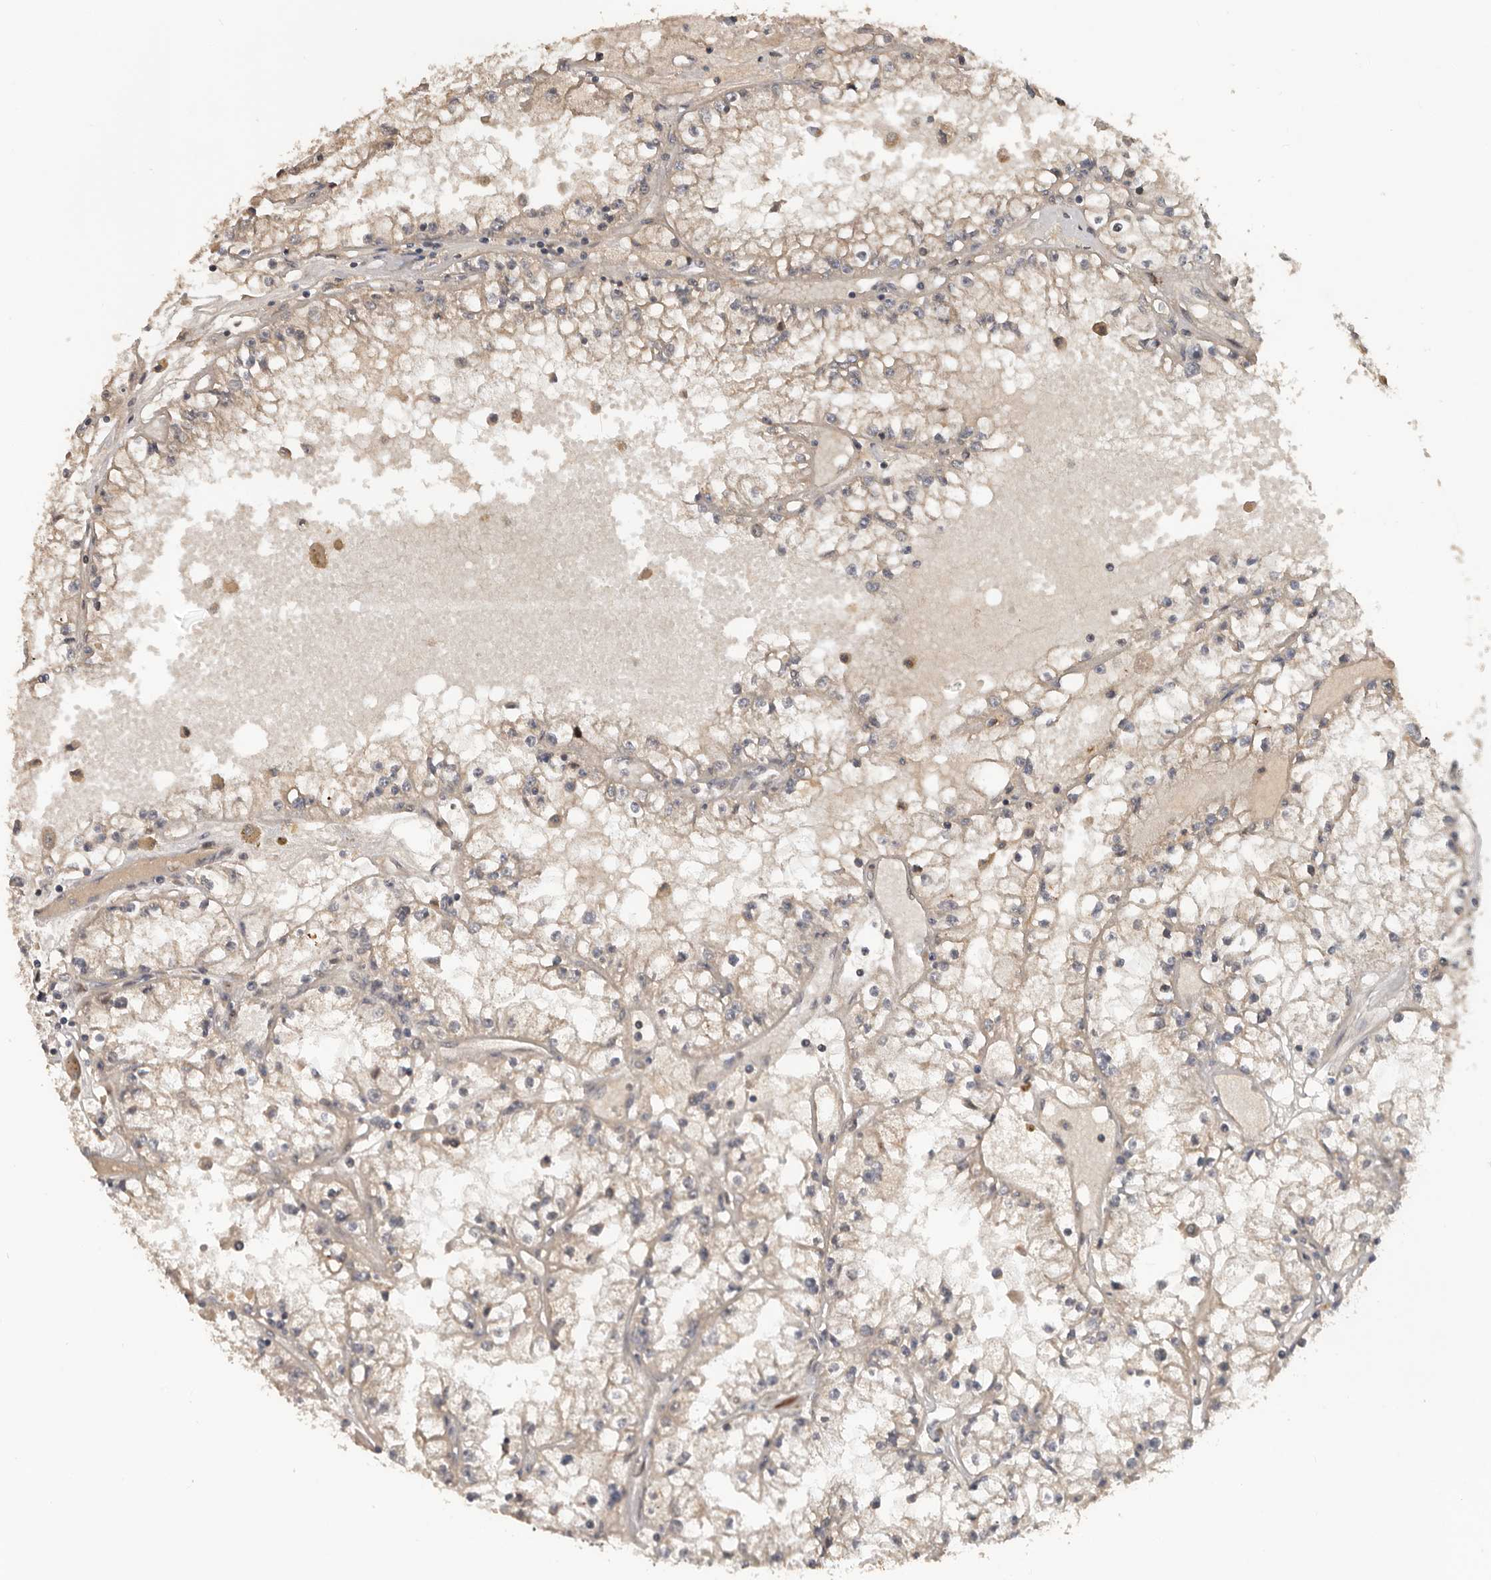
{"staining": {"intensity": "weak", "quantity": ">75%", "location": "cytoplasmic/membranous"}, "tissue": "renal cancer", "cell_type": "Tumor cells", "image_type": "cancer", "snomed": [{"axis": "morphology", "description": "Adenocarcinoma, NOS"}, {"axis": "topography", "description": "Kidney"}], "caption": "DAB immunohistochemical staining of renal adenocarcinoma shows weak cytoplasmic/membranous protein staining in about >75% of tumor cells.", "gene": "HENMT1", "patient": {"sex": "male", "age": 56}}